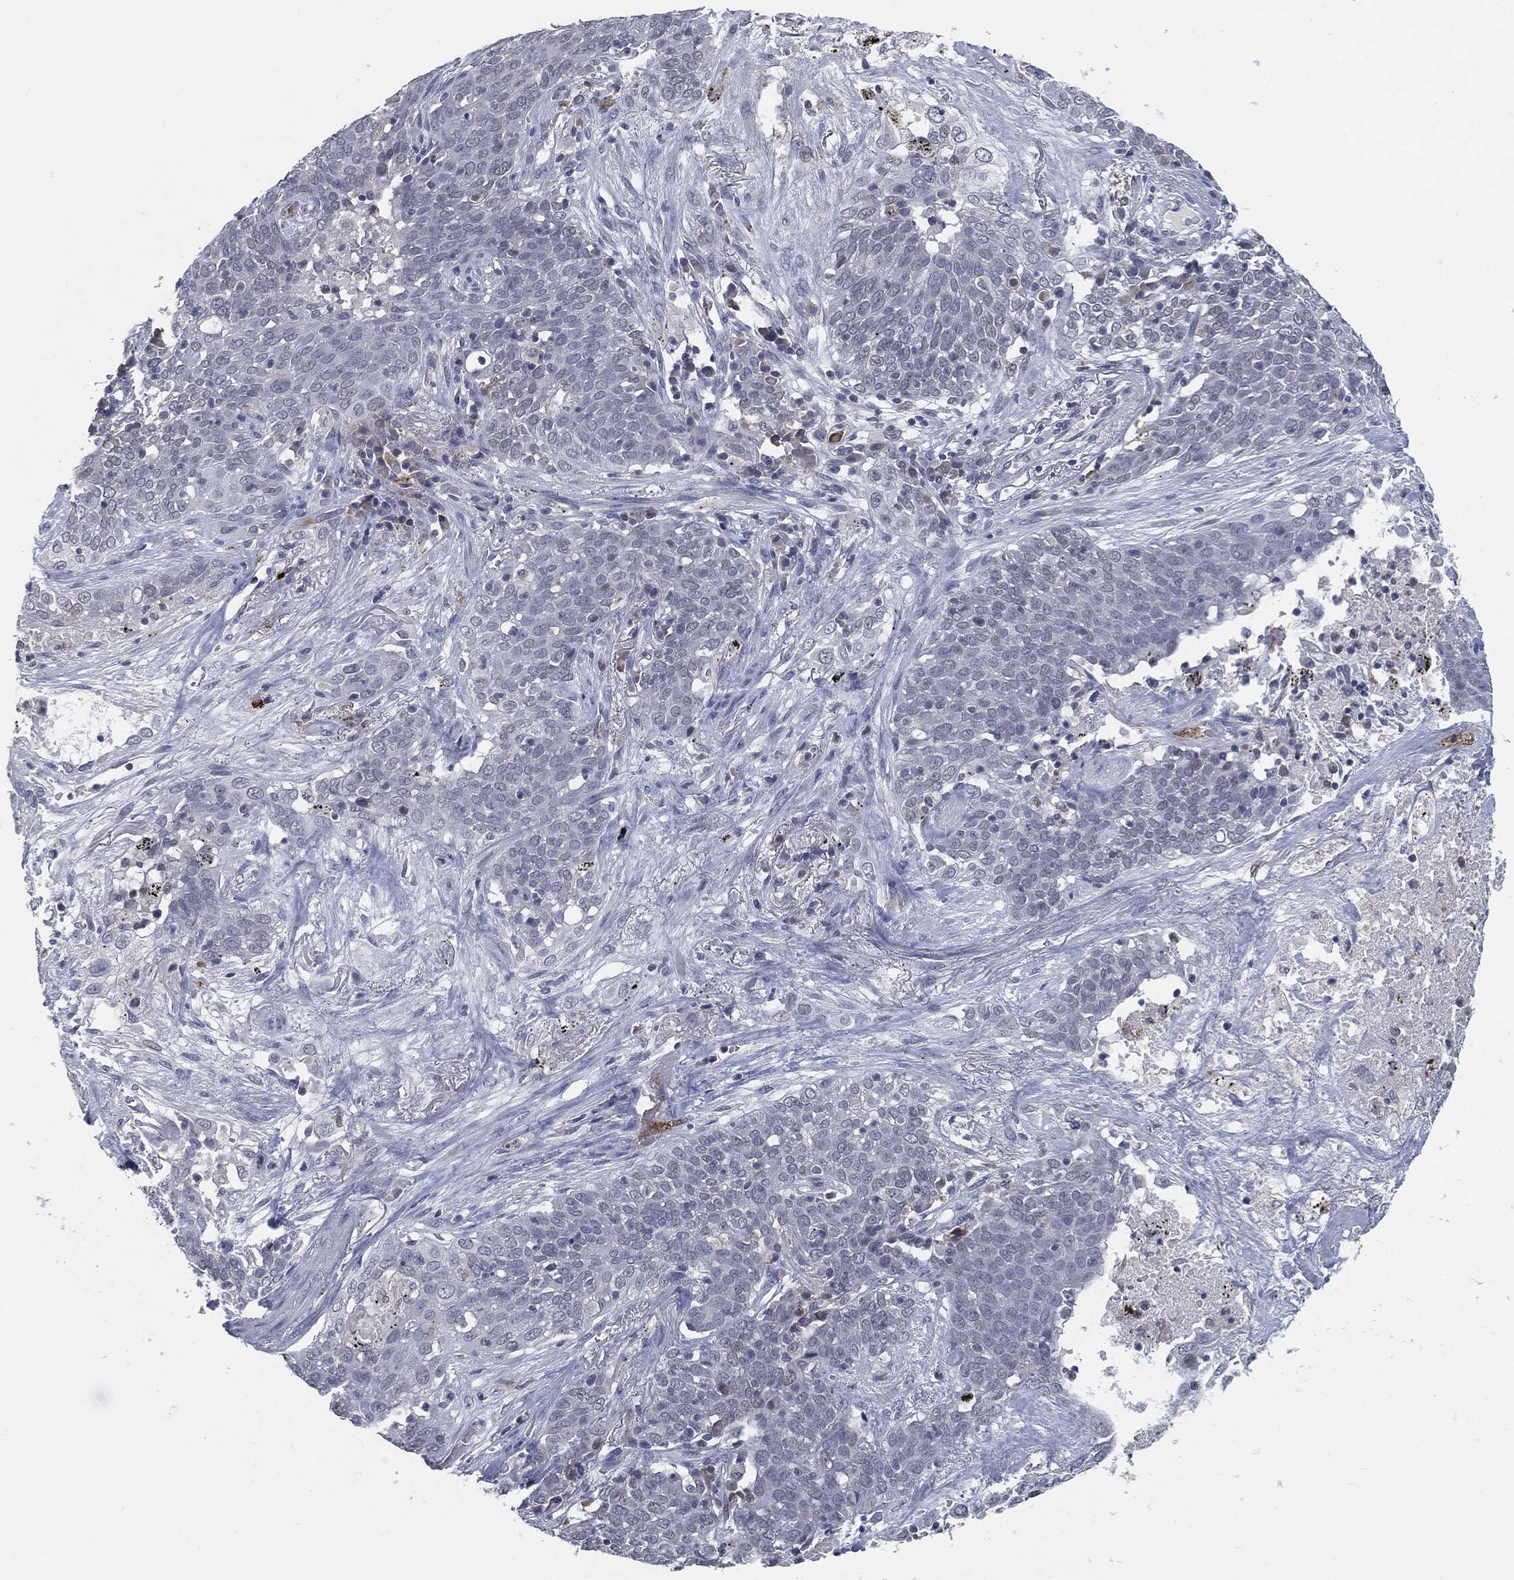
{"staining": {"intensity": "negative", "quantity": "none", "location": "none"}, "tissue": "lung cancer", "cell_type": "Tumor cells", "image_type": "cancer", "snomed": [{"axis": "morphology", "description": "Squamous cell carcinoma, NOS"}, {"axis": "topography", "description": "Lung"}], "caption": "Lung cancer stained for a protein using immunohistochemistry (IHC) displays no positivity tumor cells.", "gene": "PROM1", "patient": {"sex": "male", "age": 82}}